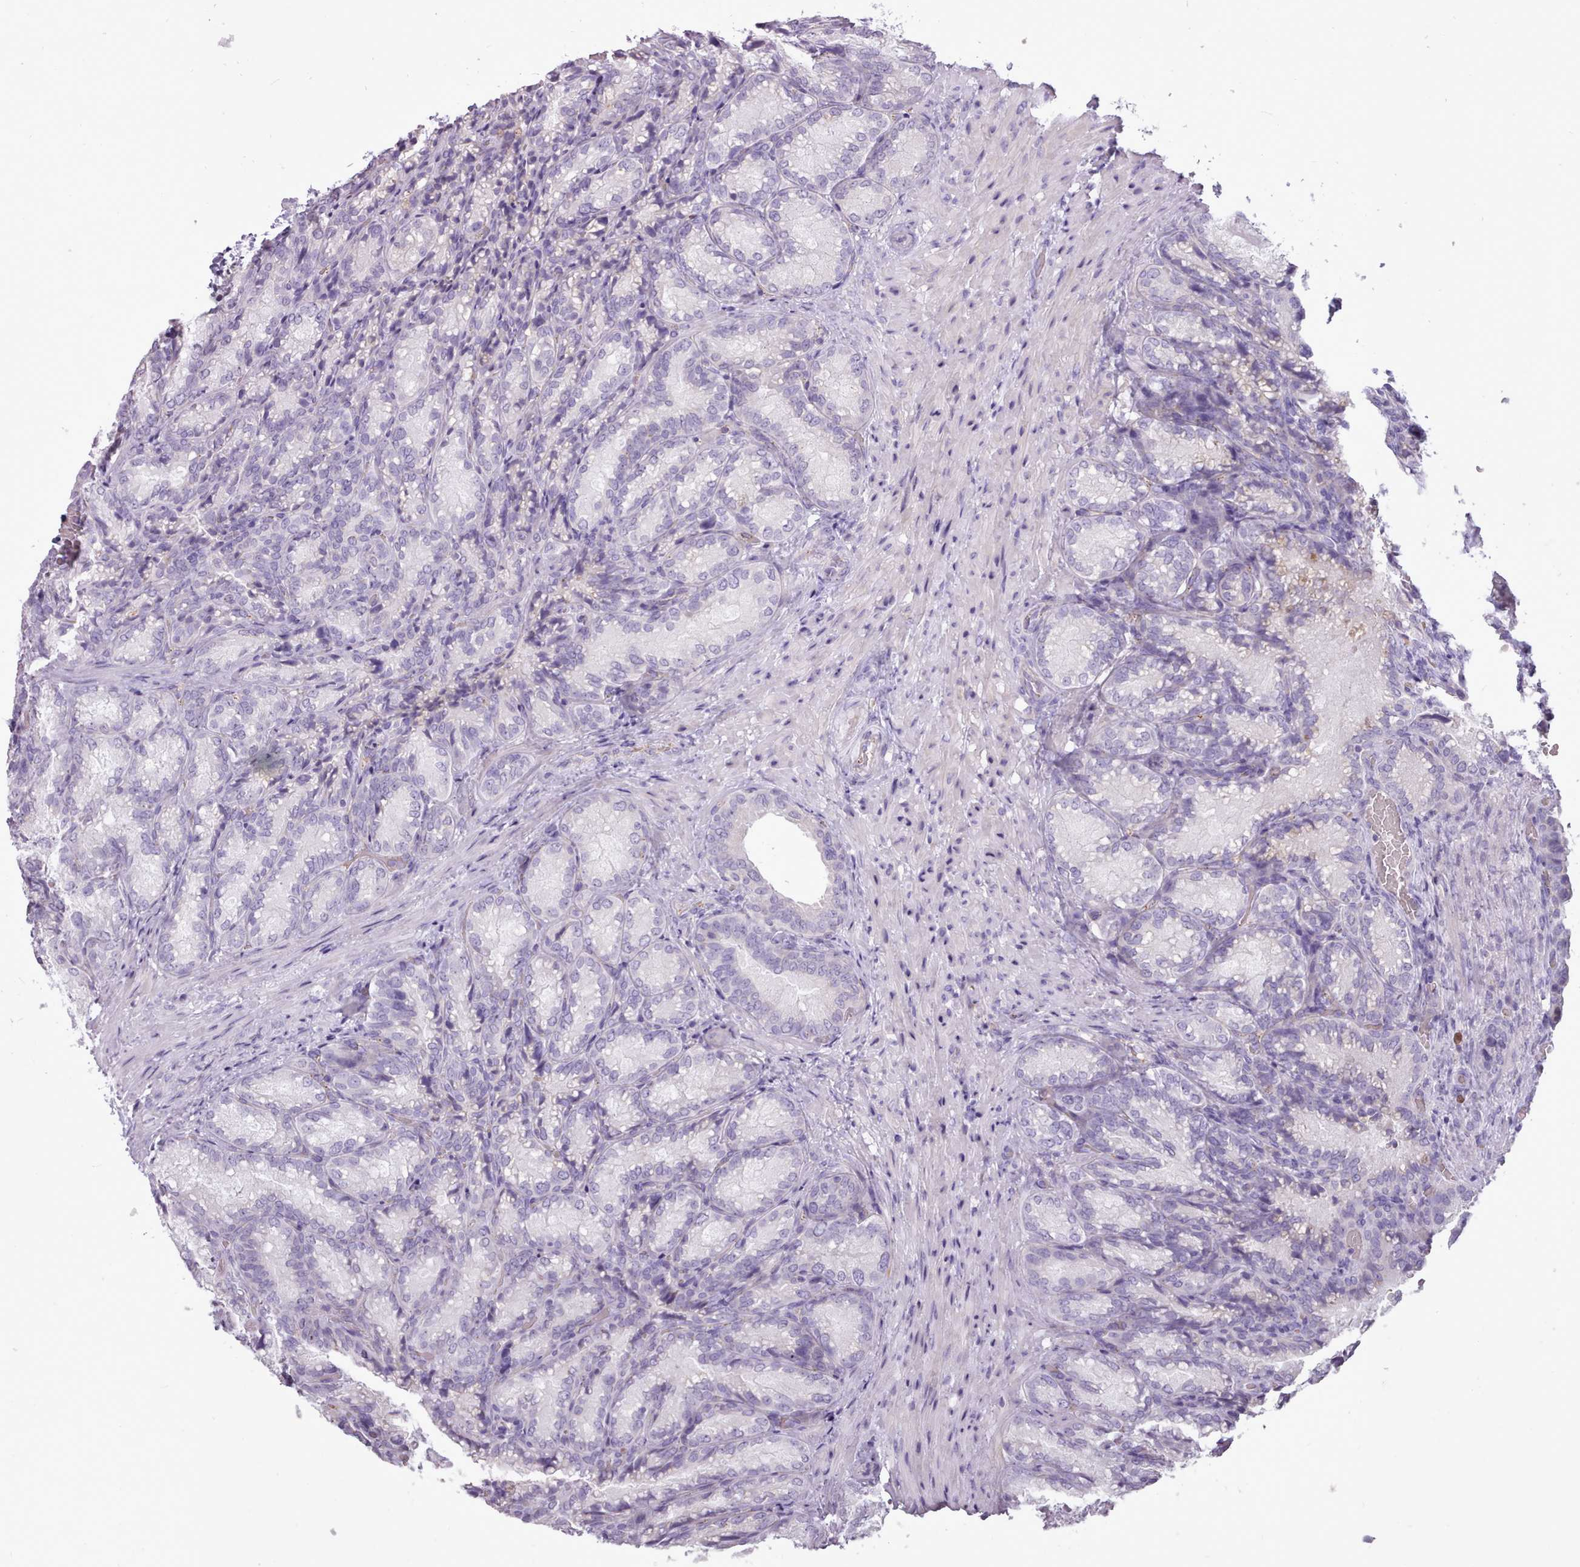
{"staining": {"intensity": "negative", "quantity": "none", "location": "none"}, "tissue": "seminal vesicle", "cell_type": "Glandular cells", "image_type": "normal", "snomed": [{"axis": "morphology", "description": "Normal tissue, NOS"}, {"axis": "topography", "description": "Seminal veicle"}], "caption": "Immunohistochemistry (IHC) of unremarkable seminal vesicle demonstrates no staining in glandular cells. (Brightfield microscopy of DAB (3,3'-diaminobenzidine) immunohistochemistry (IHC) at high magnification).", "gene": "ATRAID", "patient": {"sex": "male", "age": 58}}